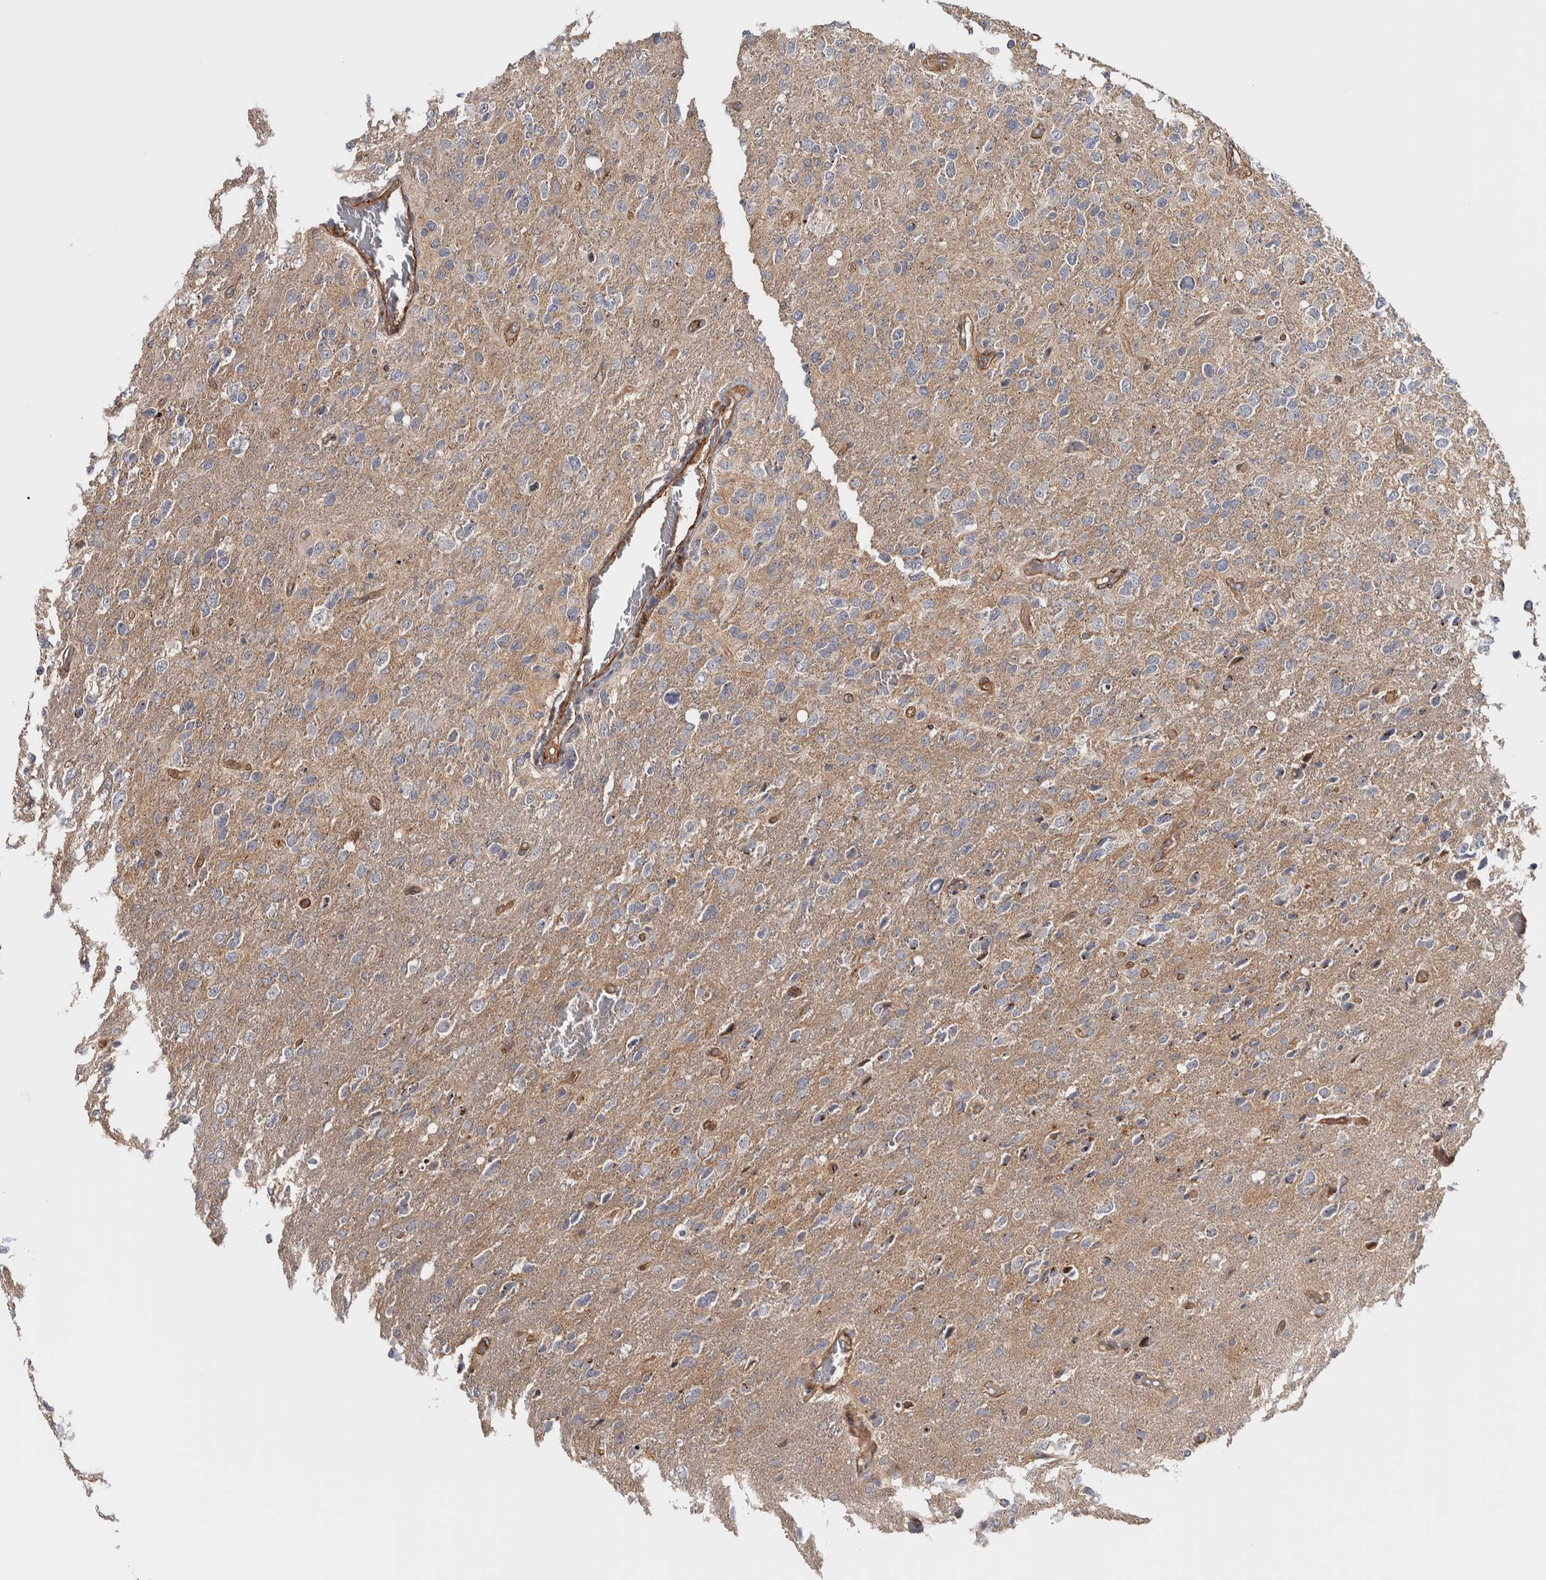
{"staining": {"intensity": "weak", "quantity": ">75%", "location": "cytoplasmic/membranous"}, "tissue": "glioma", "cell_type": "Tumor cells", "image_type": "cancer", "snomed": [{"axis": "morphology", "description": "Glioma, malignant, High grade"}, {"axis": "topography", "description": "Brain"}], "caption": "Tumor cells show weak cytoplasmic/membranous staining in approximately >75% of cells in malignant glioma (high-grade).", "gene": "CHMP4C", "patient": {"sex": "female", "age": 58}}